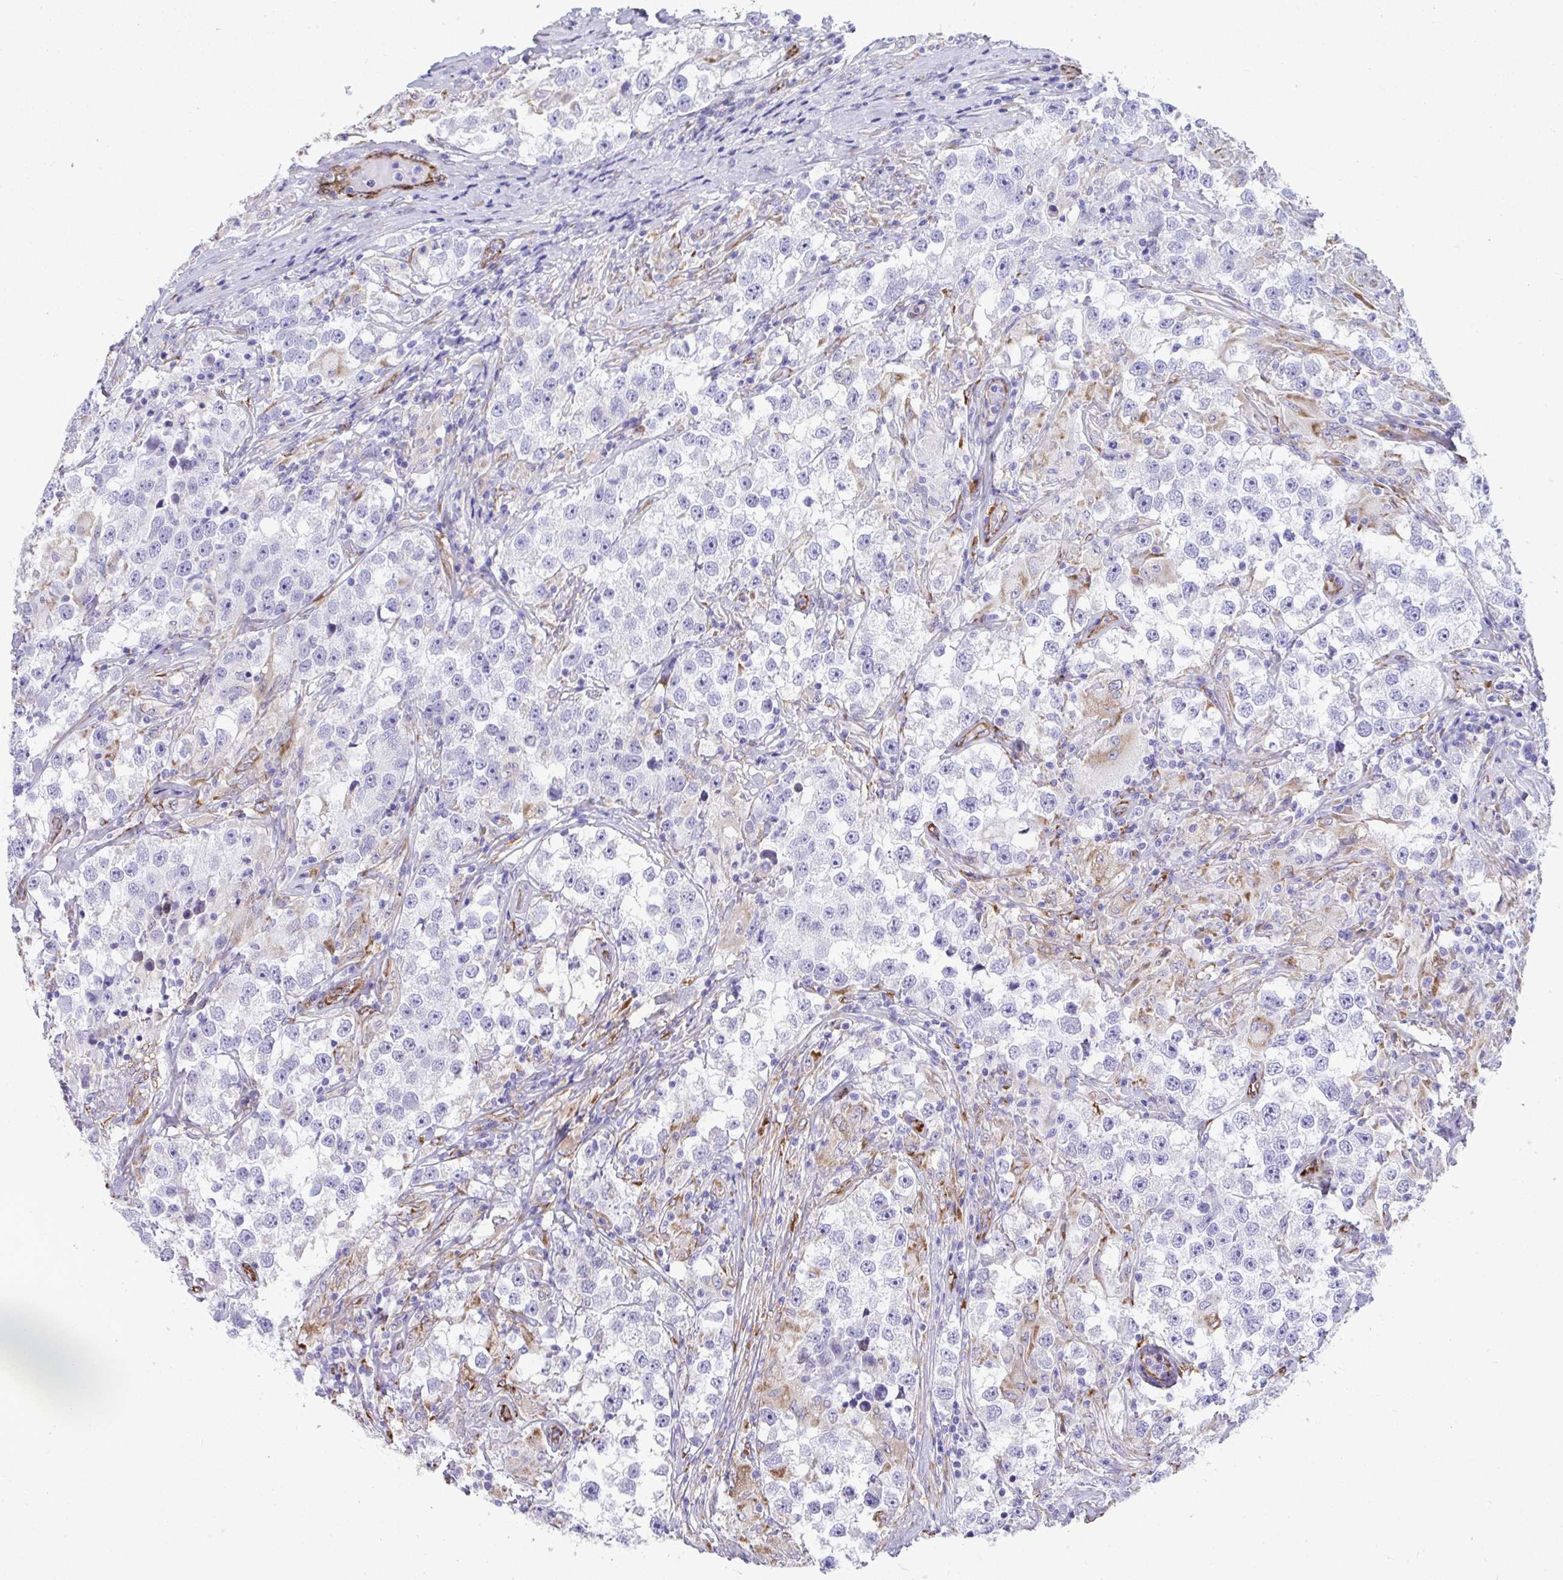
{"staining": {"intensity": "negative", "quantity": "none", "location": "none"}, "tissue": "testis cancer", "cell_type": "Tumor cells", "image_type": "cancer", "snomed": [{"axis": "morphology", "description": "Seminoma, NOS"}, {"axis": "topography", "description": "Testis"}], "caption": "Protein analysis of testis seminoma demonstrates no significant positivity in tumor cells.", "gene": "ASPH", "patient": {"sex": "male", "age": 46}}